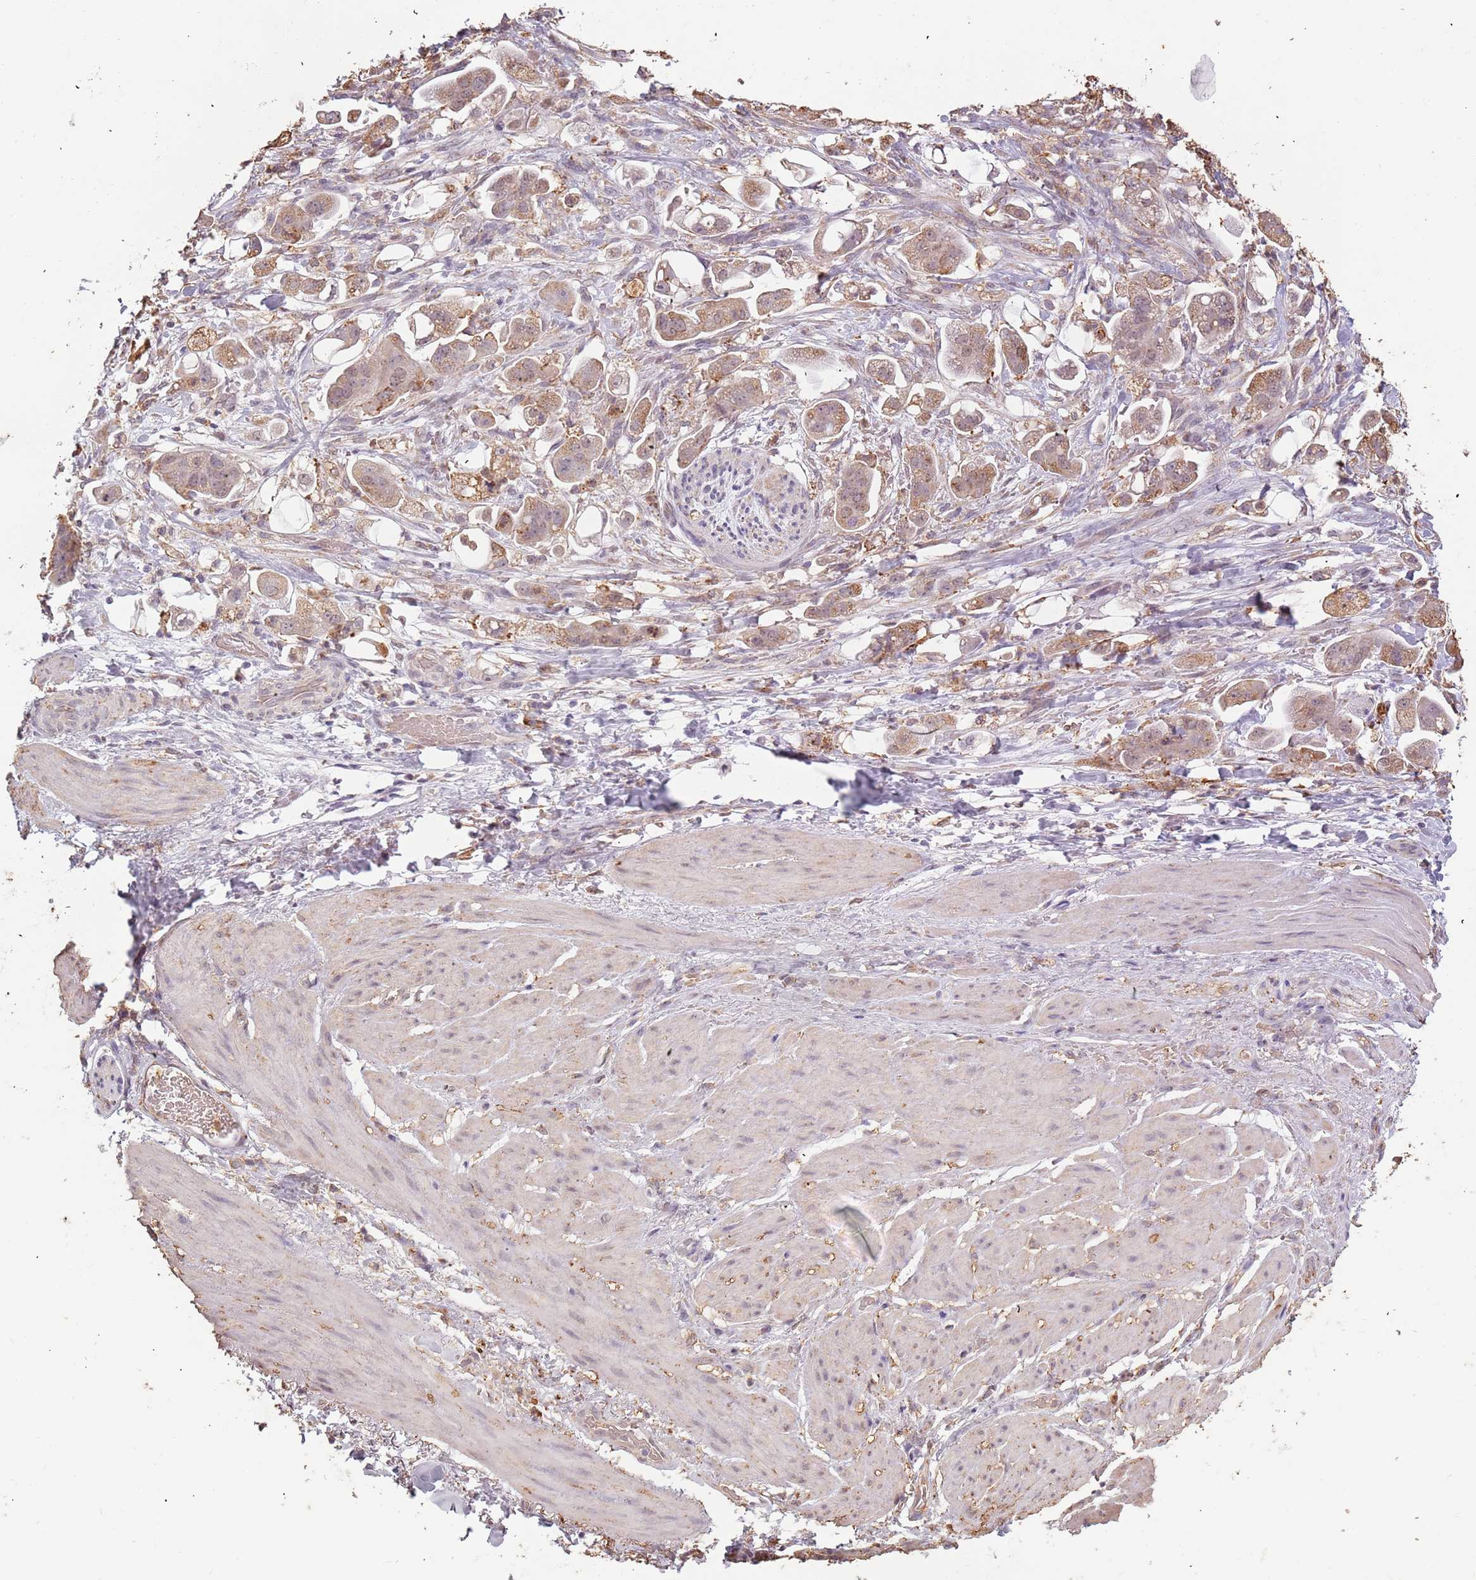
{"staining": {"intensity": "weak", "quantity": "25%-75%", "location": "cytoplasmic/membranous,nuclear"}, "tissue": "stomach cancer", "cell_type": "Tumor cells", "image_type": "cancer", "snomed": [{"axis": "morphology", "description": "Adenocarcinoma, NOS"}, {"axis": "topography", "description": "Stomach"}], "caption": "Immunohistochemistry of human stomach cancer exhibits low levels of weak cytoplasmic/membranous and nuclear staining in approximately 25%-75% of tumor cells.", "gene": "ATOSB", "patient": {"sex": "male", "age": 62}}